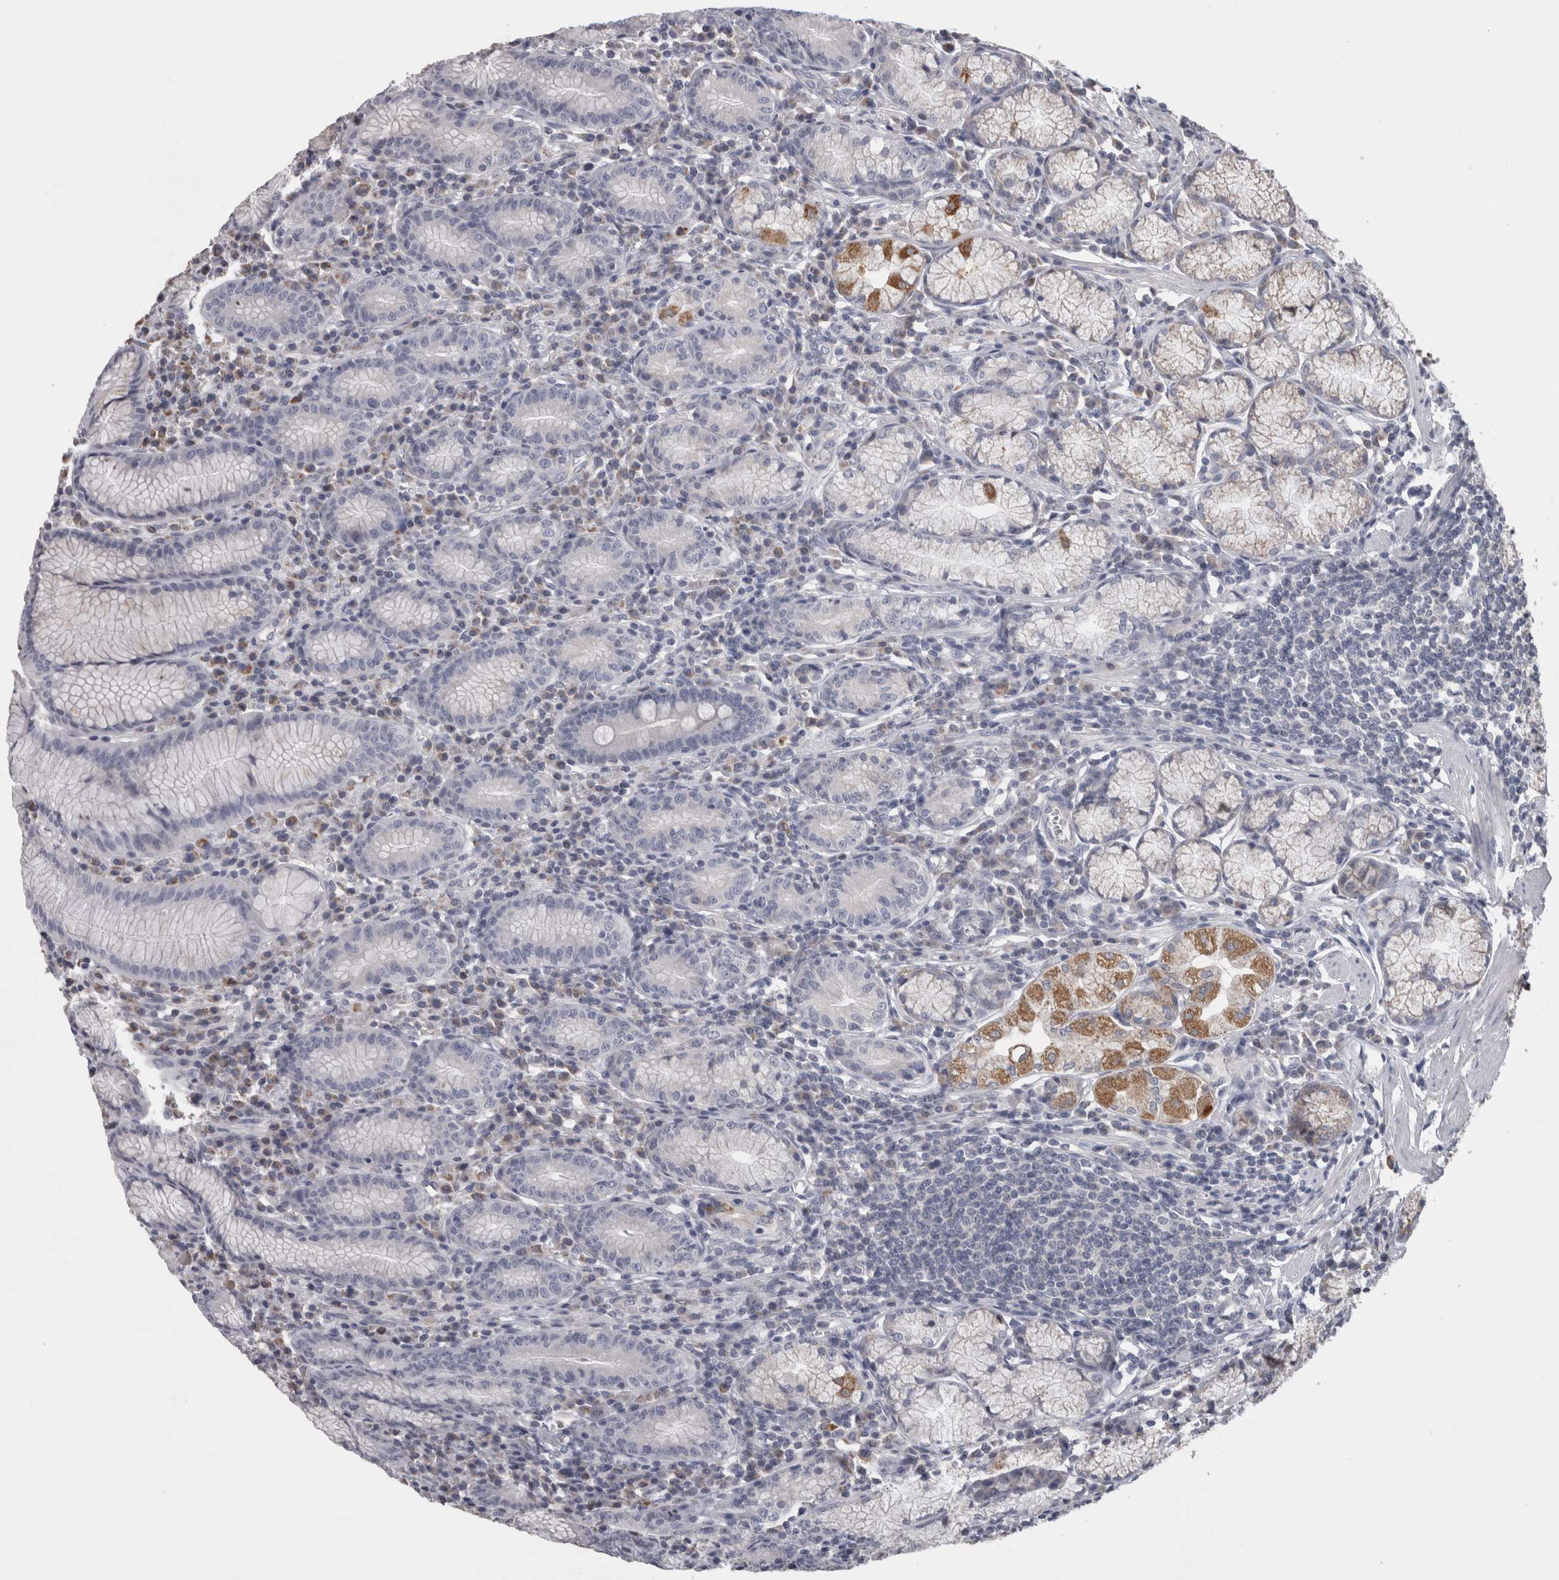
{"staining": {"intensity": "strong", "quantity": "25%-75%", "location": "cytoplasmic/membranous"}, "tissue": "stomach", "cell_type": "Glandular cells", "image_type": "normal", "snomed": [{"axis": "morphology", "description": "Normal tissue, NOS"}, {"axis": "topography", "description": "Stomach"}], "caption": "Immunohistochemical staining of normal stomach exhibits strong cytoplasmic/membranous protein positivity in approximately 25%-75% of glandular cells.", "gene": "TCAP", "patient": {"sex": "male", "age": 55}}